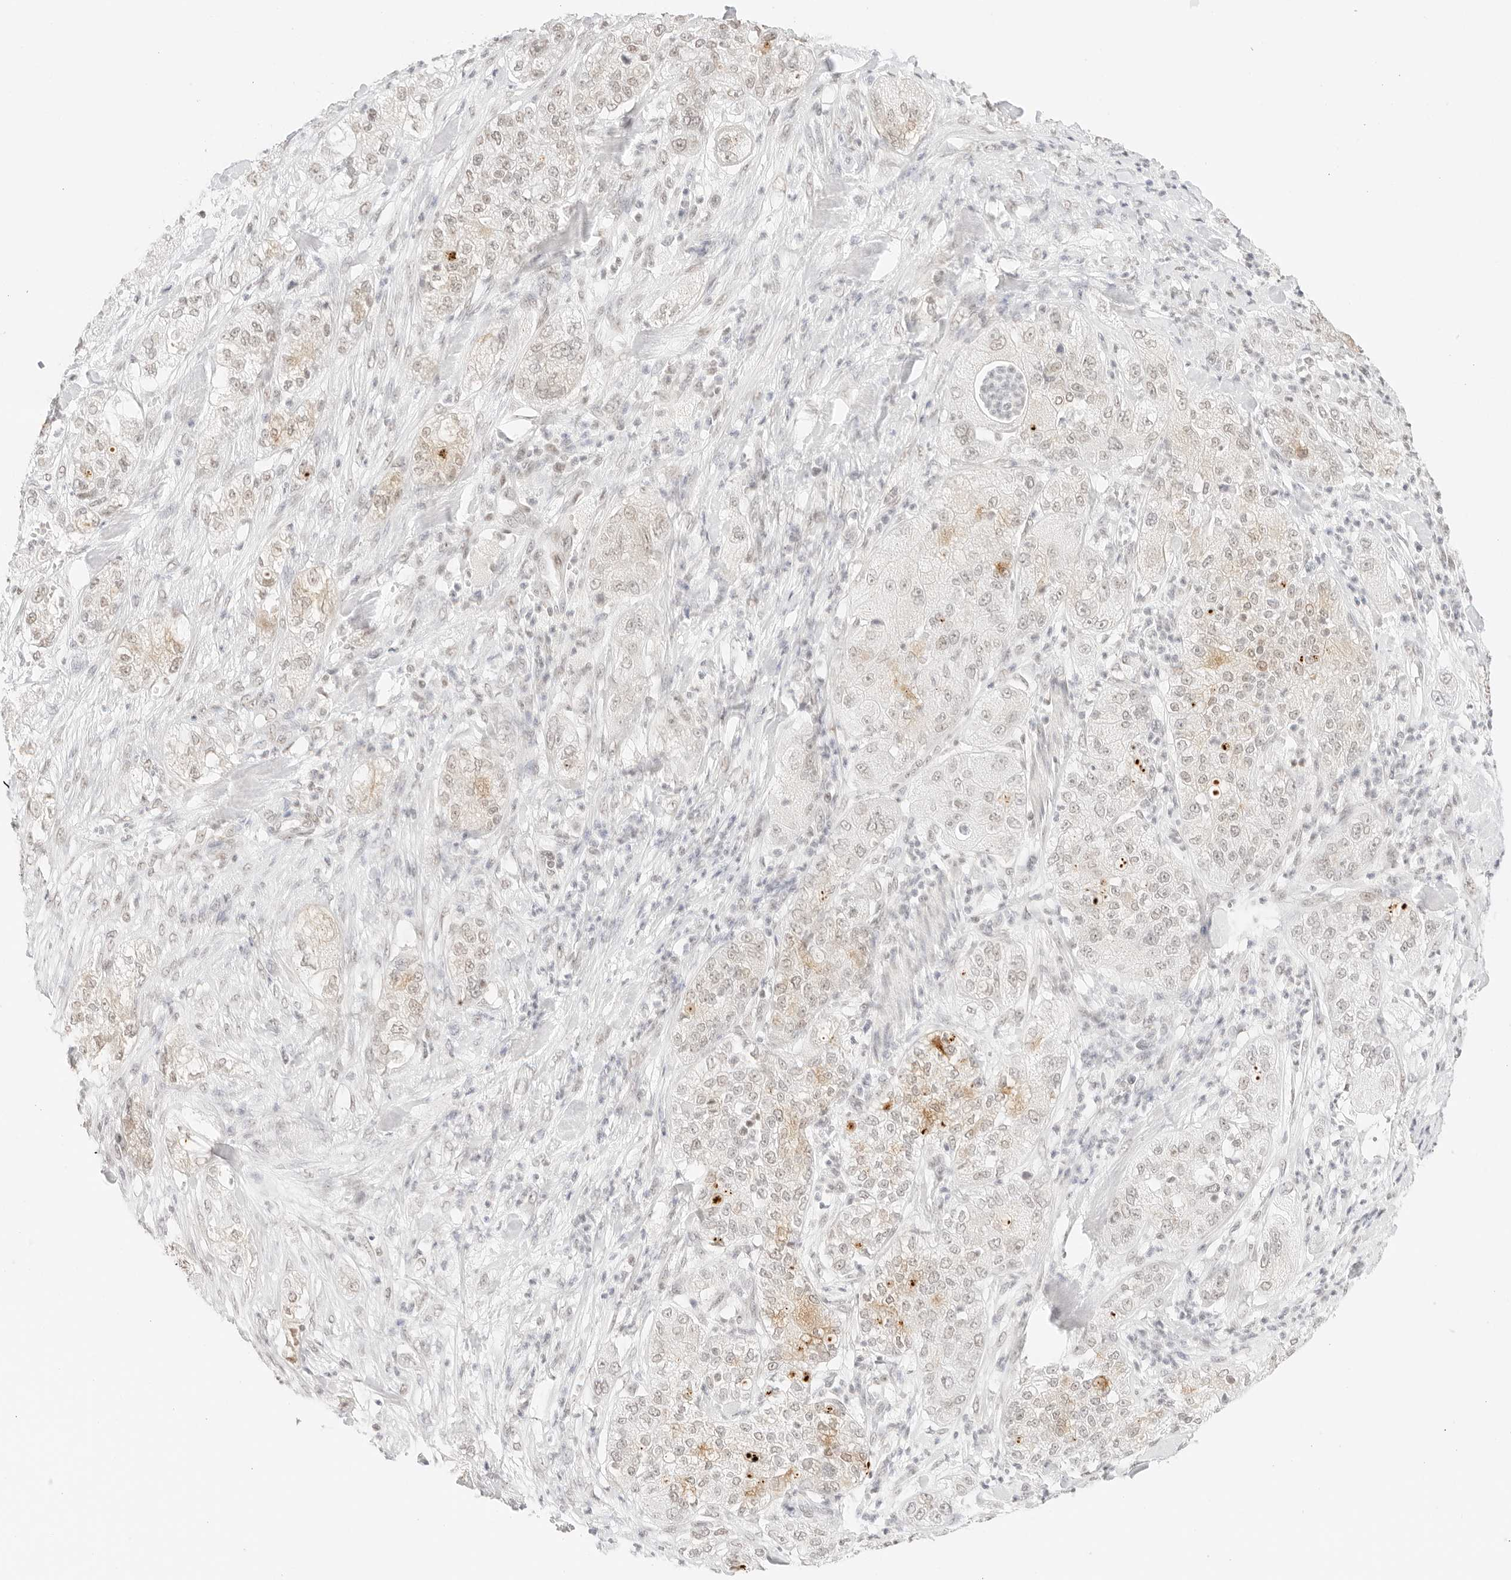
{"staining": {"intensity": "weak", "quantity": "<25%", "location": "cytoplasmic/membranous,nuclear"}, "tissue": "pancreatic cancer", "cell_type": "Tumor cells", "image_type": "cancer", "snomed": [{"axis": "morphology", "description": "Adenocarcinoma, NOS"}, {"axis": "topography", "description": "Pancreas"}], "caption": "This is an immunohistochemistry (IHC) histopathology image of human pancreatic adenocarcinoma. There is no staining in tumor cells.", "gene": "FBLN5", "patient": {"sex": "female", "age": 78}}